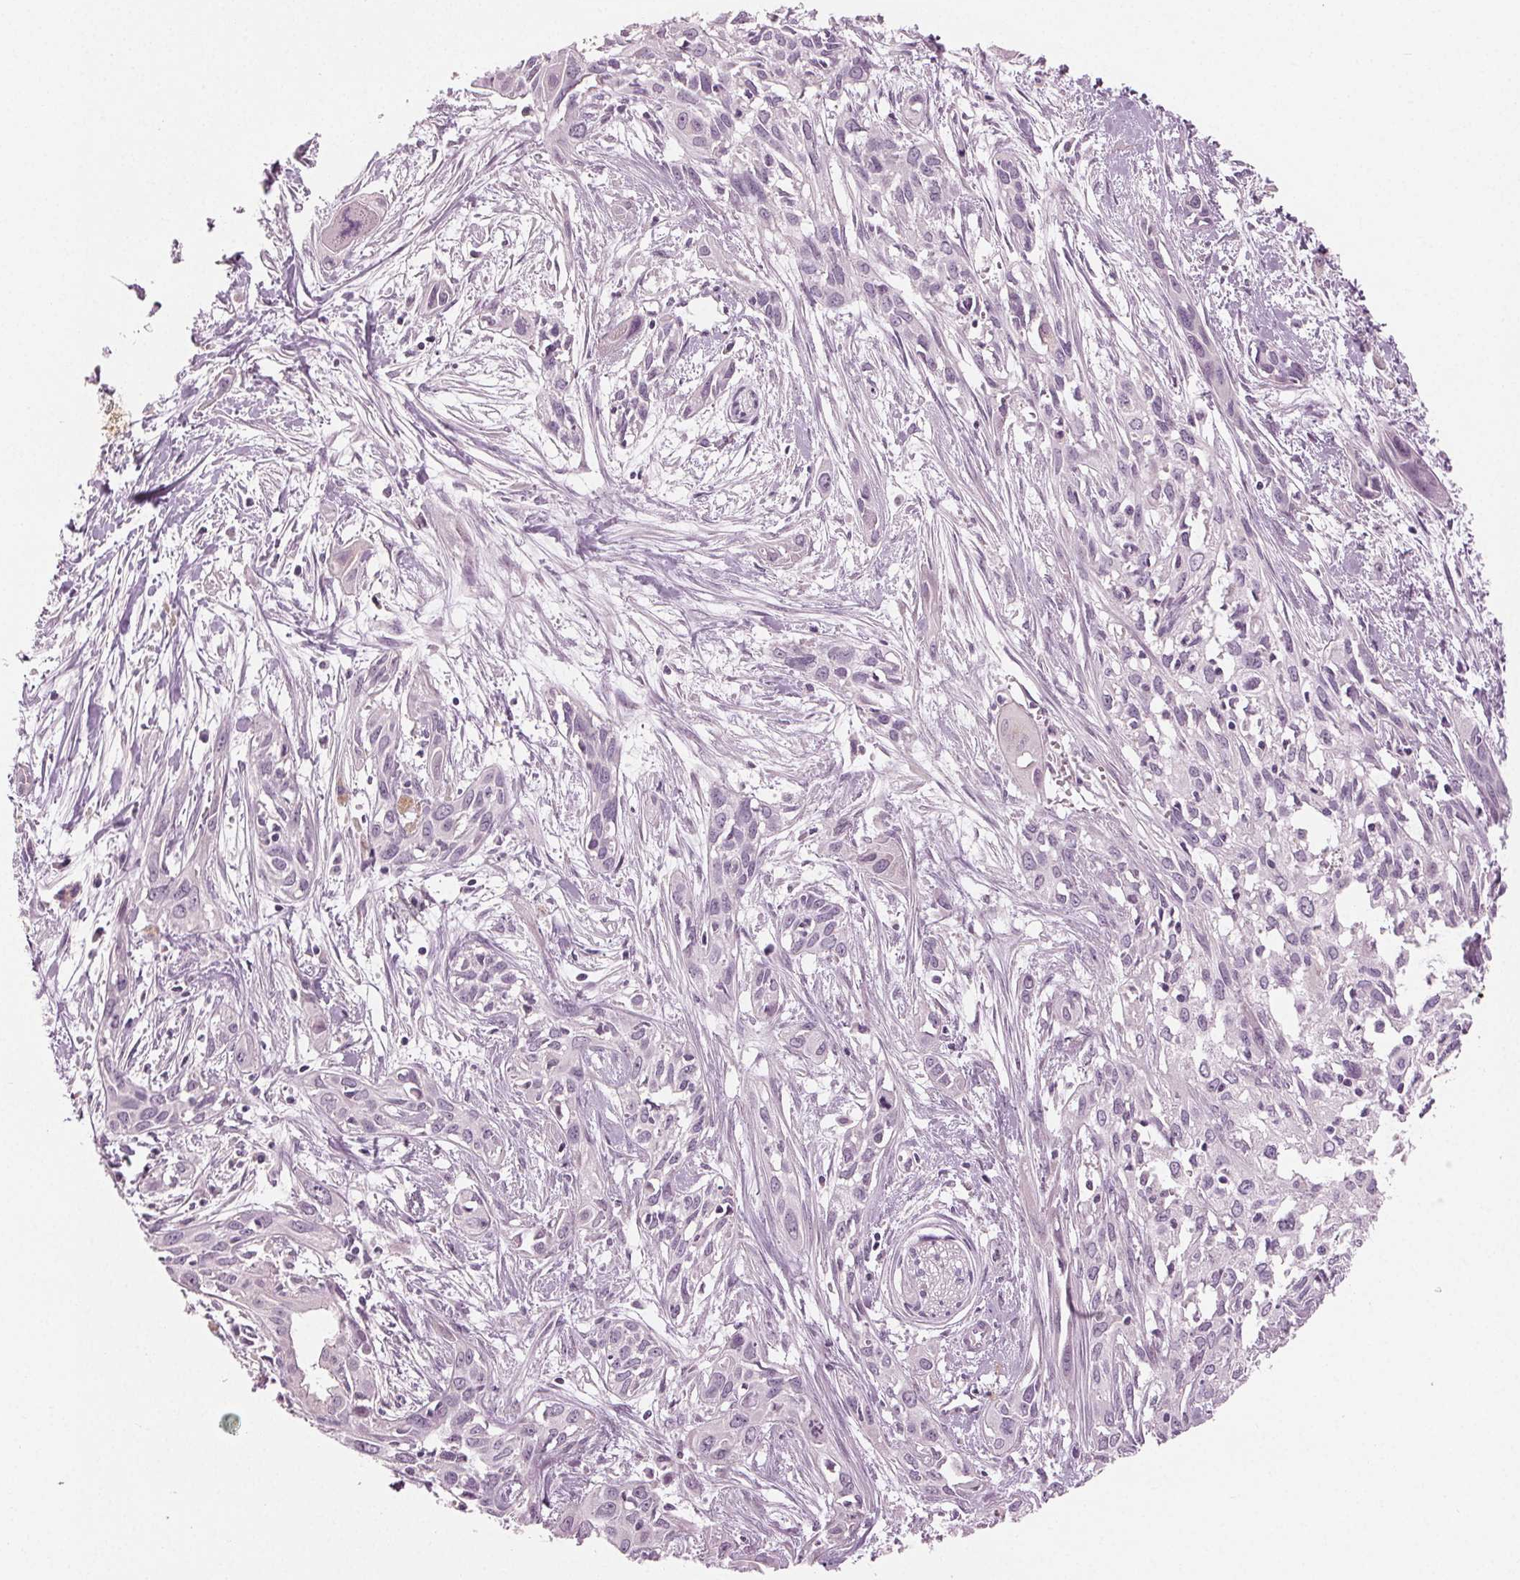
{"staining": {"intensity": "negative", "quantity": "none", "location": "none"}, "tissue": "pancreatic cancer", "cell_type": "Tumor cells", "image_type": "cancer", "snomed": [{"axis": "morphology", "description": "Adenocarcinoma, NOS"}, {"axis": "topography", "description": "Pancreas"}], "caption": "Human pancreatic cancer (adenocarcinoma) stained for a protein using immunohistochemistry shows no positivity in tumor cells.", "gene": "PRAP1", "patient": {"sex": "female", "age": 55}}